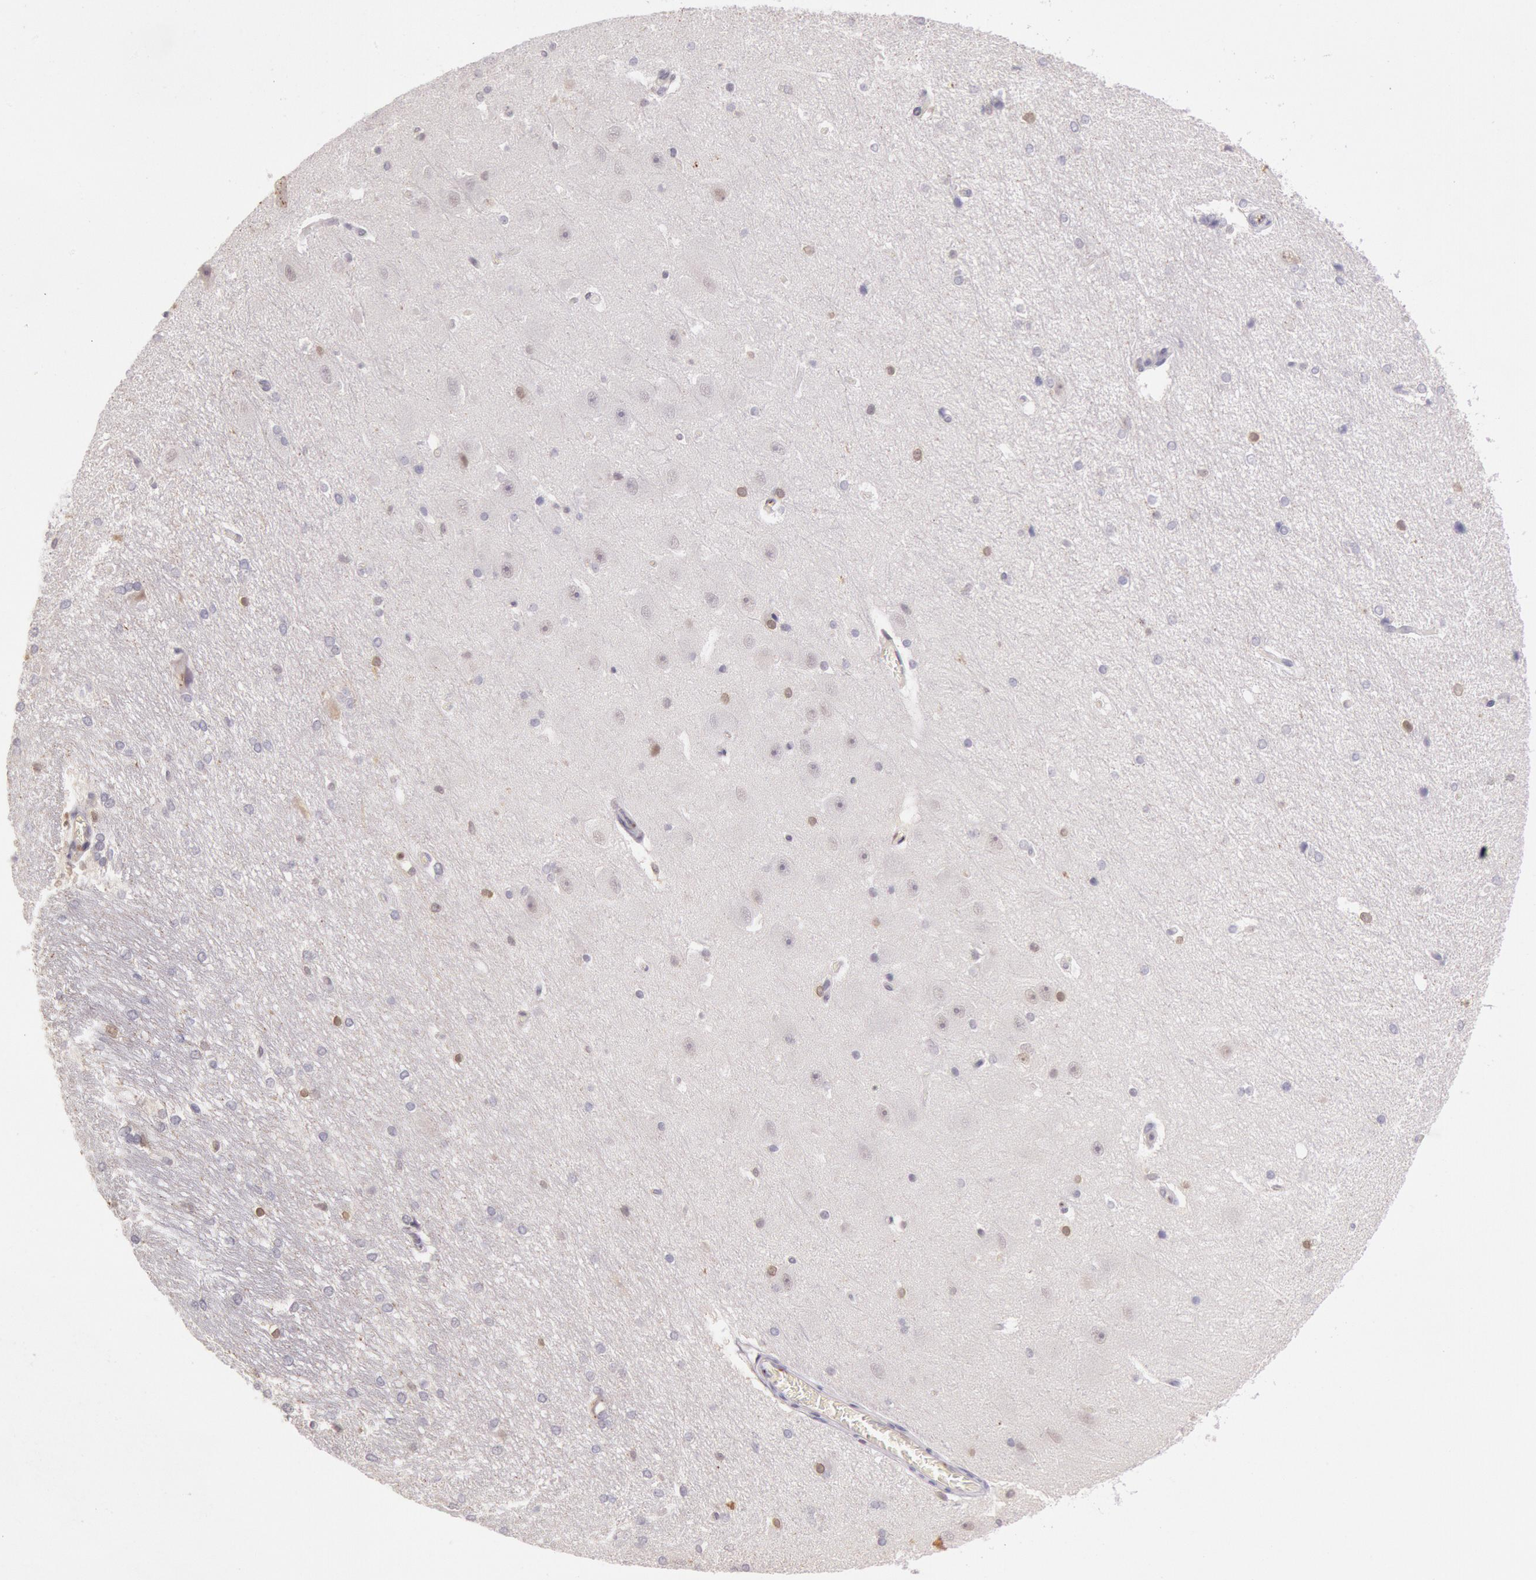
{"staining": {"intensity": "weak", "quantity": "<25%", "location": "nuclear"}, "tissue": "hippocampus", "cell_type": "Glial cells", "image_type": "normal", "snomed": [{"axis": "morphology", "description": "Normal tissue, NOS"}, {"axis": "topography", "description": "Hippocampus"}], "caption": "The photomicrograph demonstrates no significant staining in glial cells of hippocampus.", "gene": "HIF1A", "patient": {"sex": "female", "age": 19}}